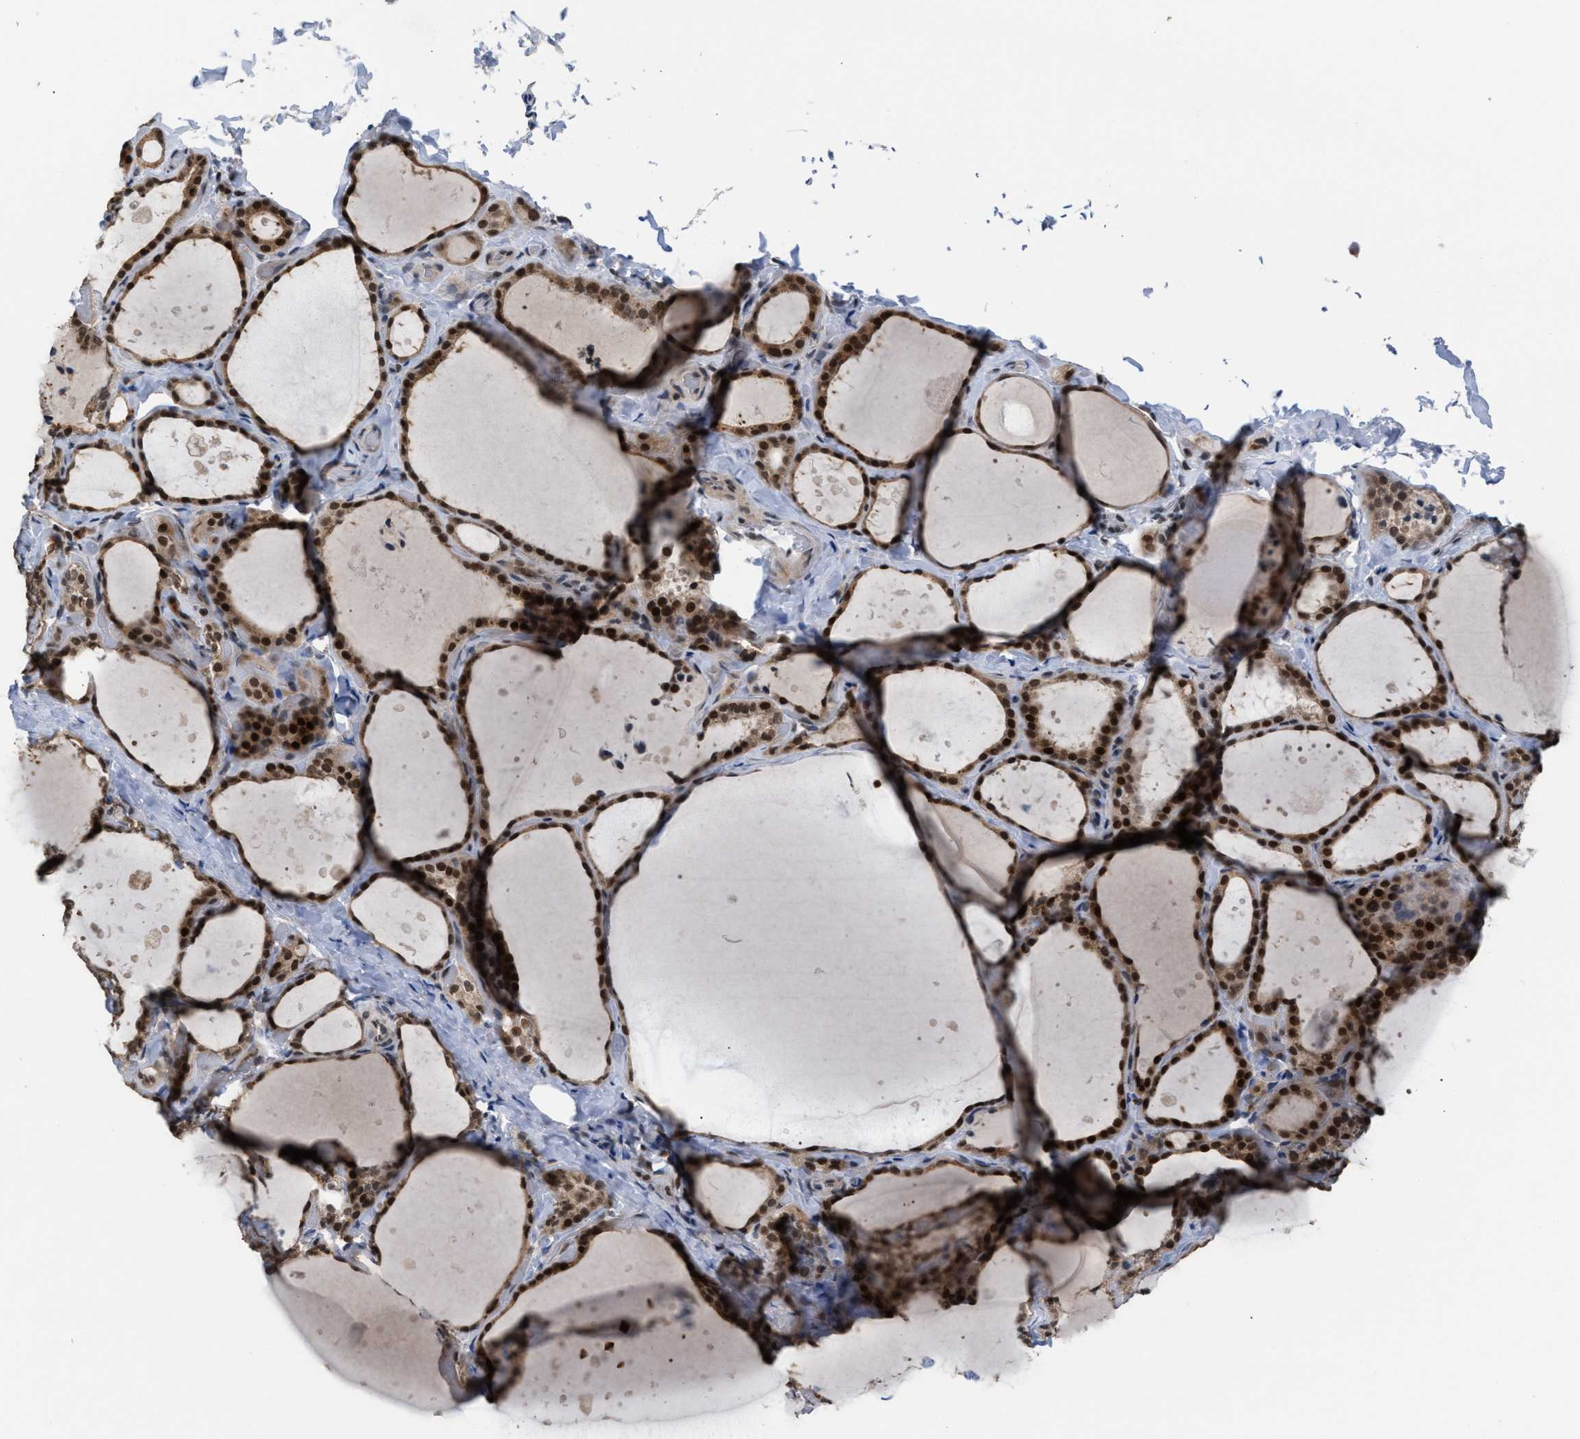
{"staining": {"intensity": "strong", "quantity": ">75%", "location": "cytoplasmic/membranous,nuclear"}, "tissue": "thyroid gland", "cell_type": "Glandular cells", "image_type": "normal", "snomed": [{"axis": "morphology", "description": "Normal tissue, NOS"}, {"axis": "topography", "description": "Thyroid gland"}], "caption": "High-power microscopy captured an immunohistochemistry micrograph of unremarkable thyroid gland, revealing strong cytoplasmic/membranous,nuclear positivity in approximately >75% of glandular cells. The protein is stained brown, and the nuclei are stained in blue (DAB IHC with brightfield microscopy, high magnification).", "gene": "C9orf78", "patient": {"sex": "female", "age": 44}}